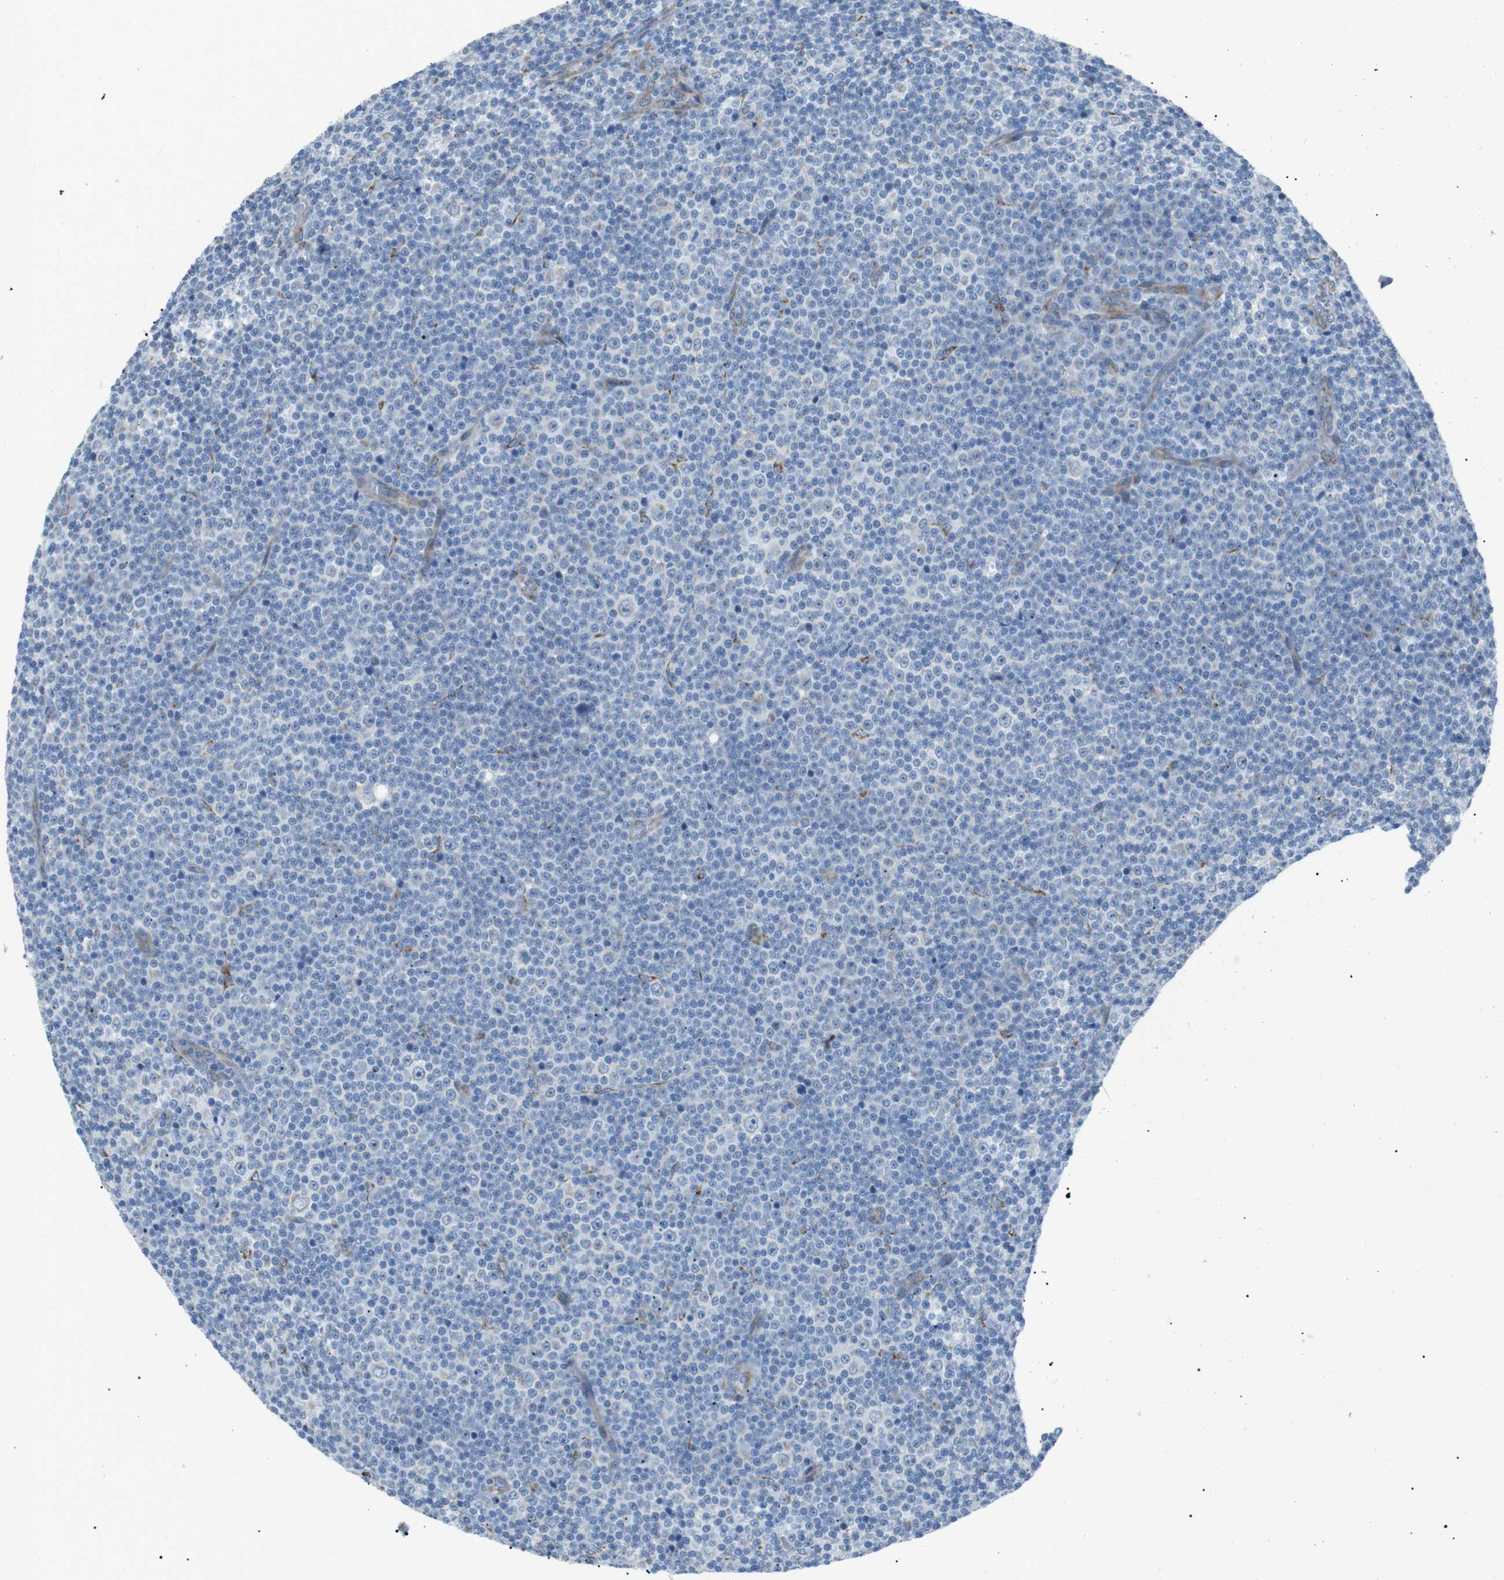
{"staining": {"intensity": "negative", "quantity": "none", "location": "none"}, "tissue": "lymphoma", "cell_type": "Tumor cells", "image_type": "cancer", "snomed": [{"axis": "morphology", "description": "Malignant lymphoma, non-Hodgkin's type, Low grade"}, {"axis": "topography", "description": "Lymph node"}], "caption": "Immunohistochemistry (IHC) micrograph of neoplastic tissue: human low-grade malignant lymphoma, non-Hodgkin's type stained with DAB (3,3'-diaminobenzidine) displays no significant protein positivity in tumor cells. The staining was performed using DAB (3,3'-diaminobenzidine) to visualize the protein expression in brown, while the nuclei were stained in blue with hematoxylin (Magnification: 20x).", "gene": "MTARC2", "patient": {"sex": "female", "age": 67}}